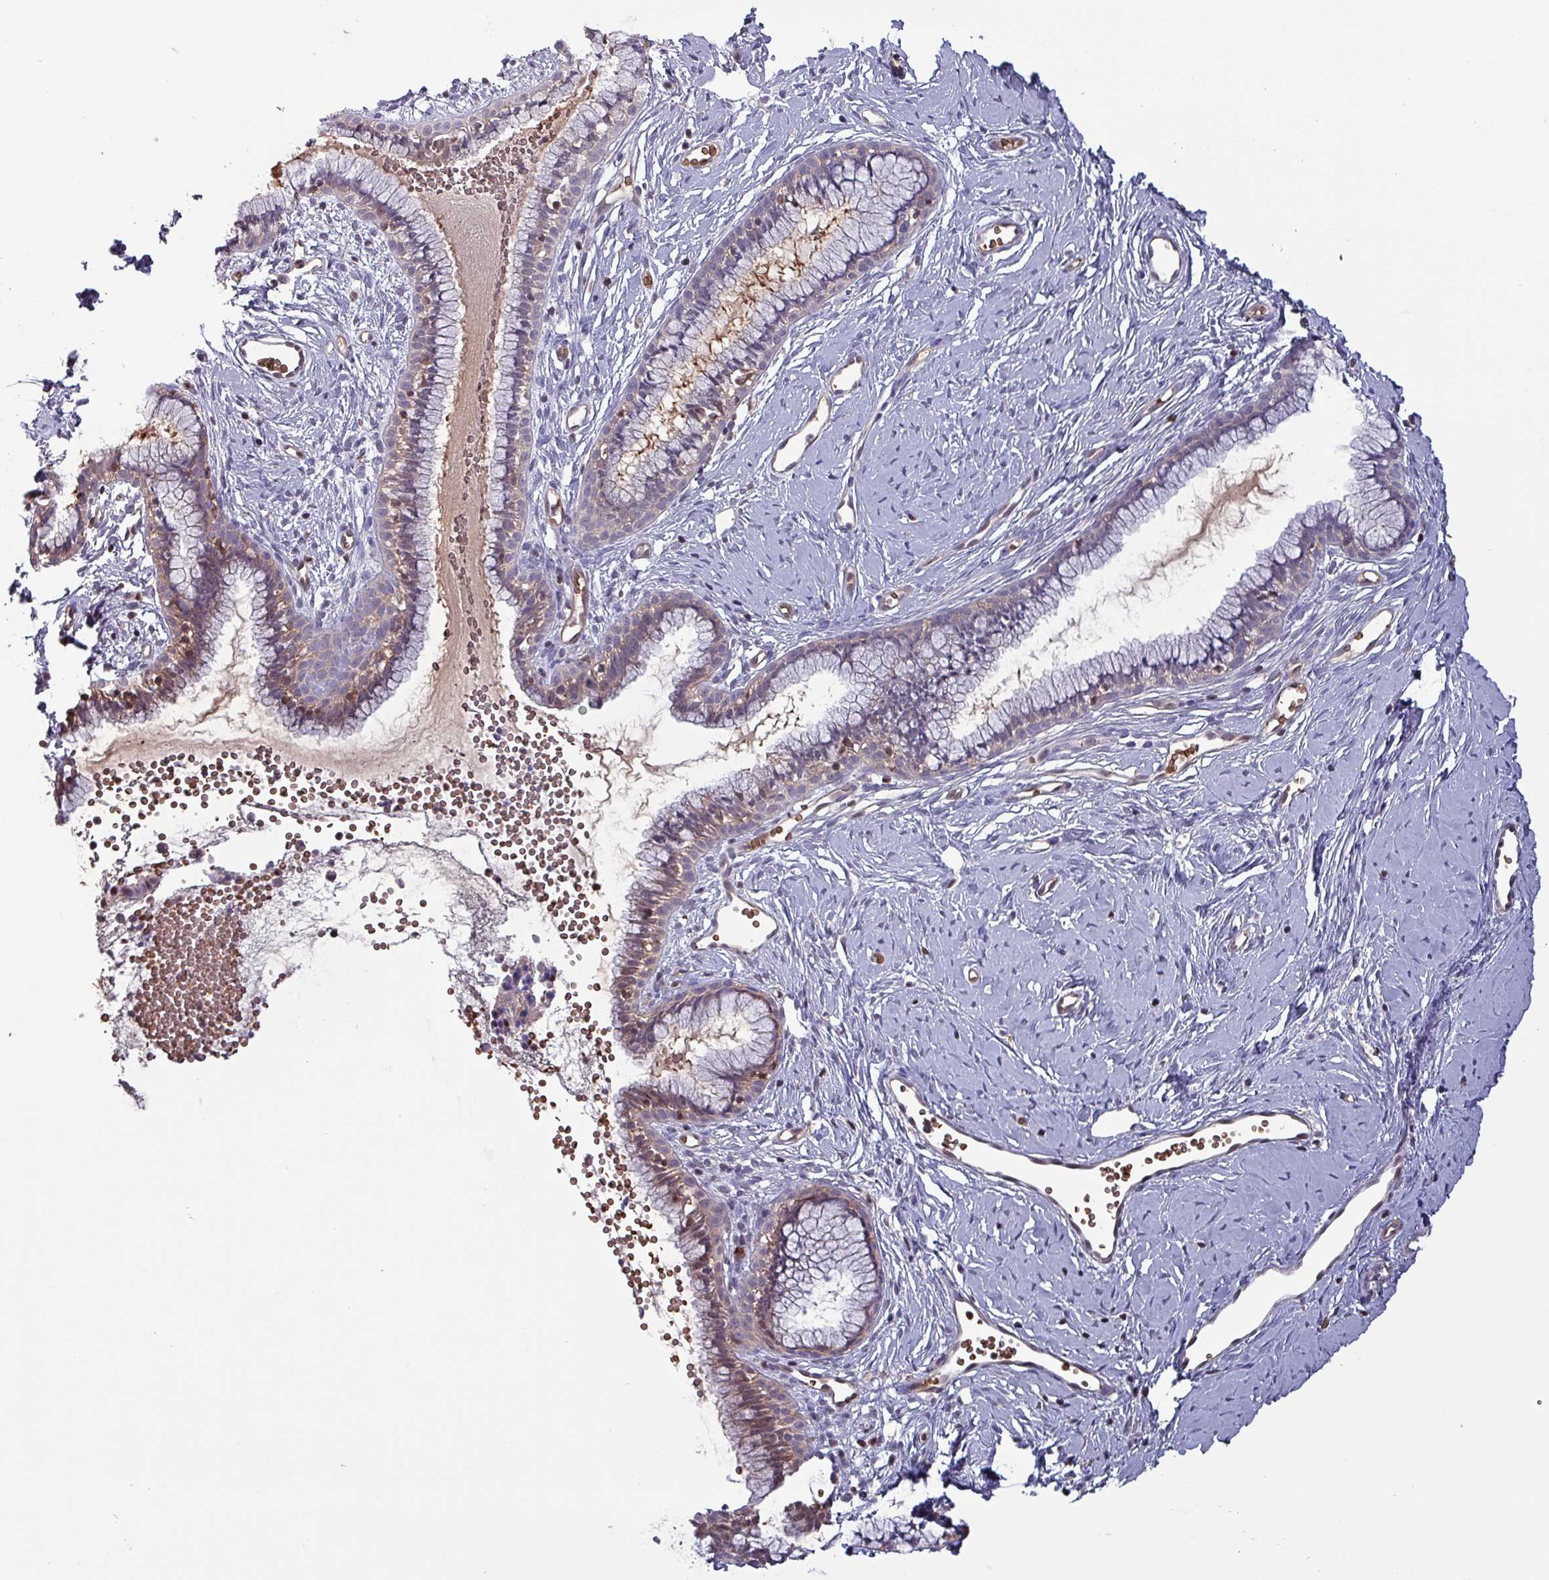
{"staining": {"intensity": "moderate", "quantity": "<25%", "location": "cytoplasmic/membranous,nuclear"}, "tissue": "cervix", "cell_type": "Glandular cells", "image_type": "normal", "snomed": [{"axis": "morphology", "description": "Normal tissue, NOS"}, {"axis": "topography", "description": "Cervix"}], "caption": "Moderate cytoplasmic/membranous,nuclear protein expression is identified in about <25% of glandular cells in cervix. The staining was performed using DAB (3,3'-diaminobenzidine) to visualize the protein expression in brown, while the nuclei were stained in blue with hematoxylin (Magnification: 20x).", "gene": "PSMB8", "patient": {"sex": "female", "age": 40}}